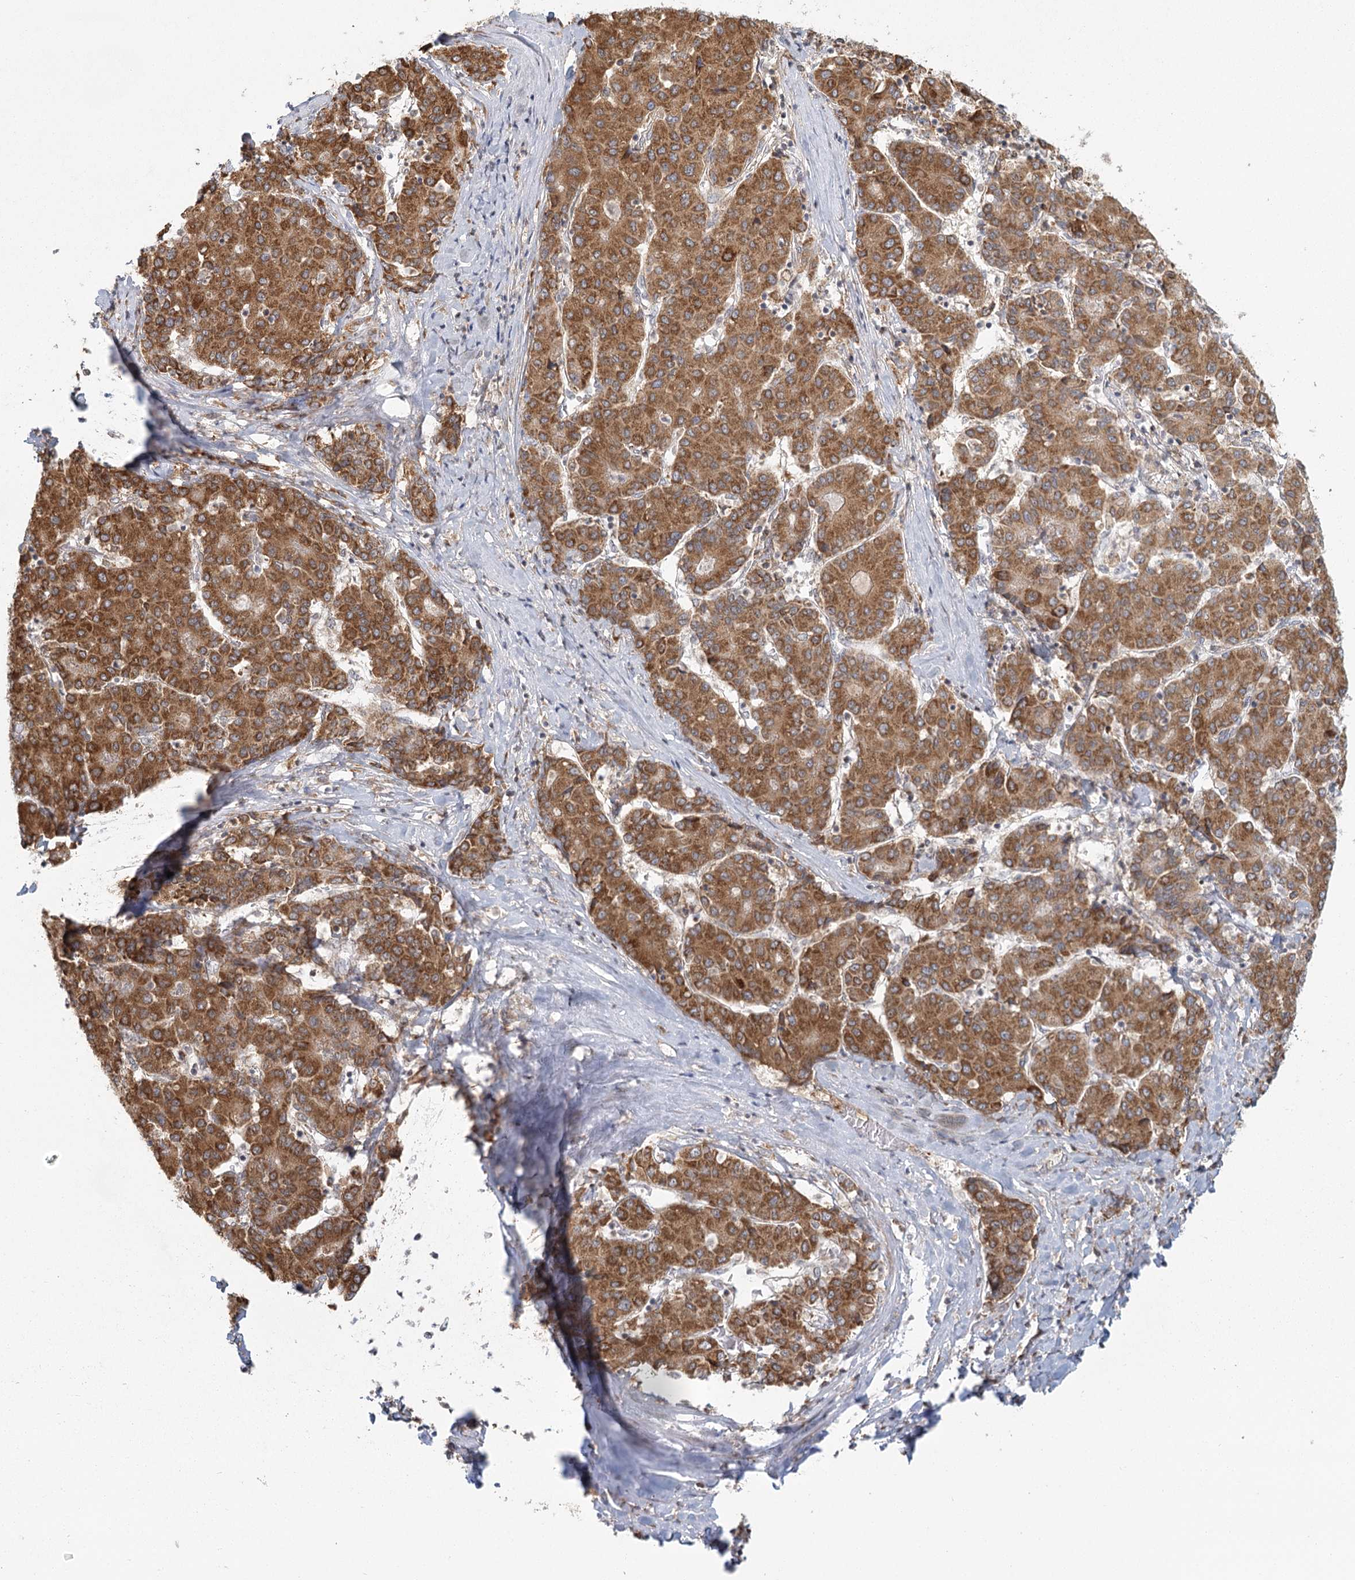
{"staining": {"intensity": "moderate", "quantity": ">75%", "location": "cytoplasmic/membranous"}, "tissue": "liver cancer", "cell_type": "Tumor cells", "image_type": "cancer", "snomed": [{"axis": "morphology", "description": "Carcinoma, Hepatocellular, NOS"}, {"axis": "topography", "description": "Liver"}], "caption": "DAB immunohistochemical staining of human liver cancer (hepatocellular carcinoma) displays moderate cytoplasmic/membranous protein positivity in about >75% of tumor cells.", "gene": "LACTB", "patient": {"sex": "male", "age": 65}}